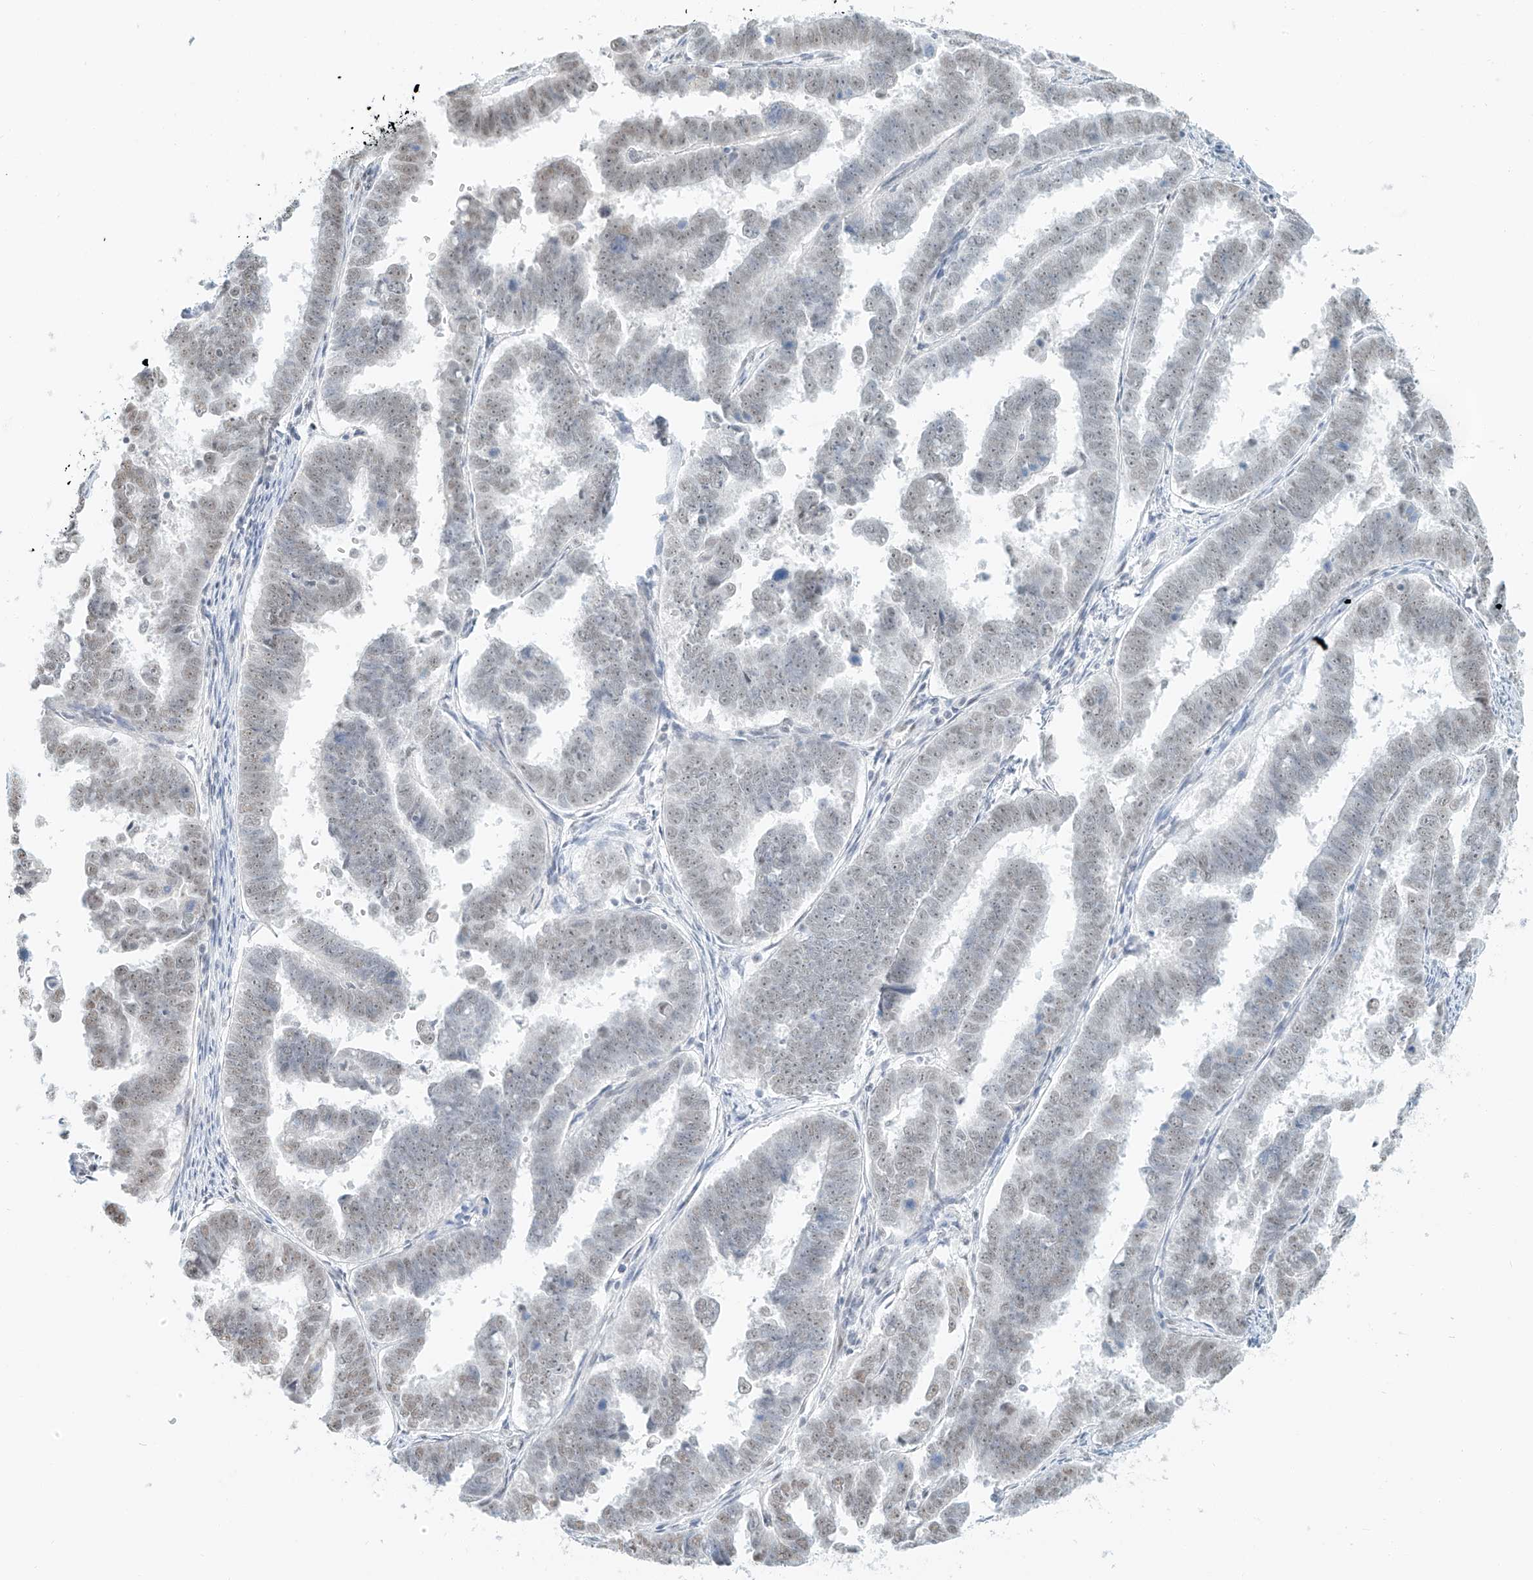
{"staining": {"intensity": "weak", "quantity": "<25%", "location": "nuclear"}, "tissue": "endometrial cancer", "cell_type": "Tumor cells", "image_type": "cancer", "snomed": [{"axis": "morphology", "description": "Adenocarcinoma, NOS"}, {"axis": "topography", "description": "Endometrium"}], "caption": "Micrograph shows no significant protein positivity in tumor cells of endometrial cancer (adenocarcinoma). (DAB (3,3'-diaminobenzidine) immunohistochemistry (IHC), high magnification).", "gene": "PGC", "patient": {"sex": "female", "age": 75}}